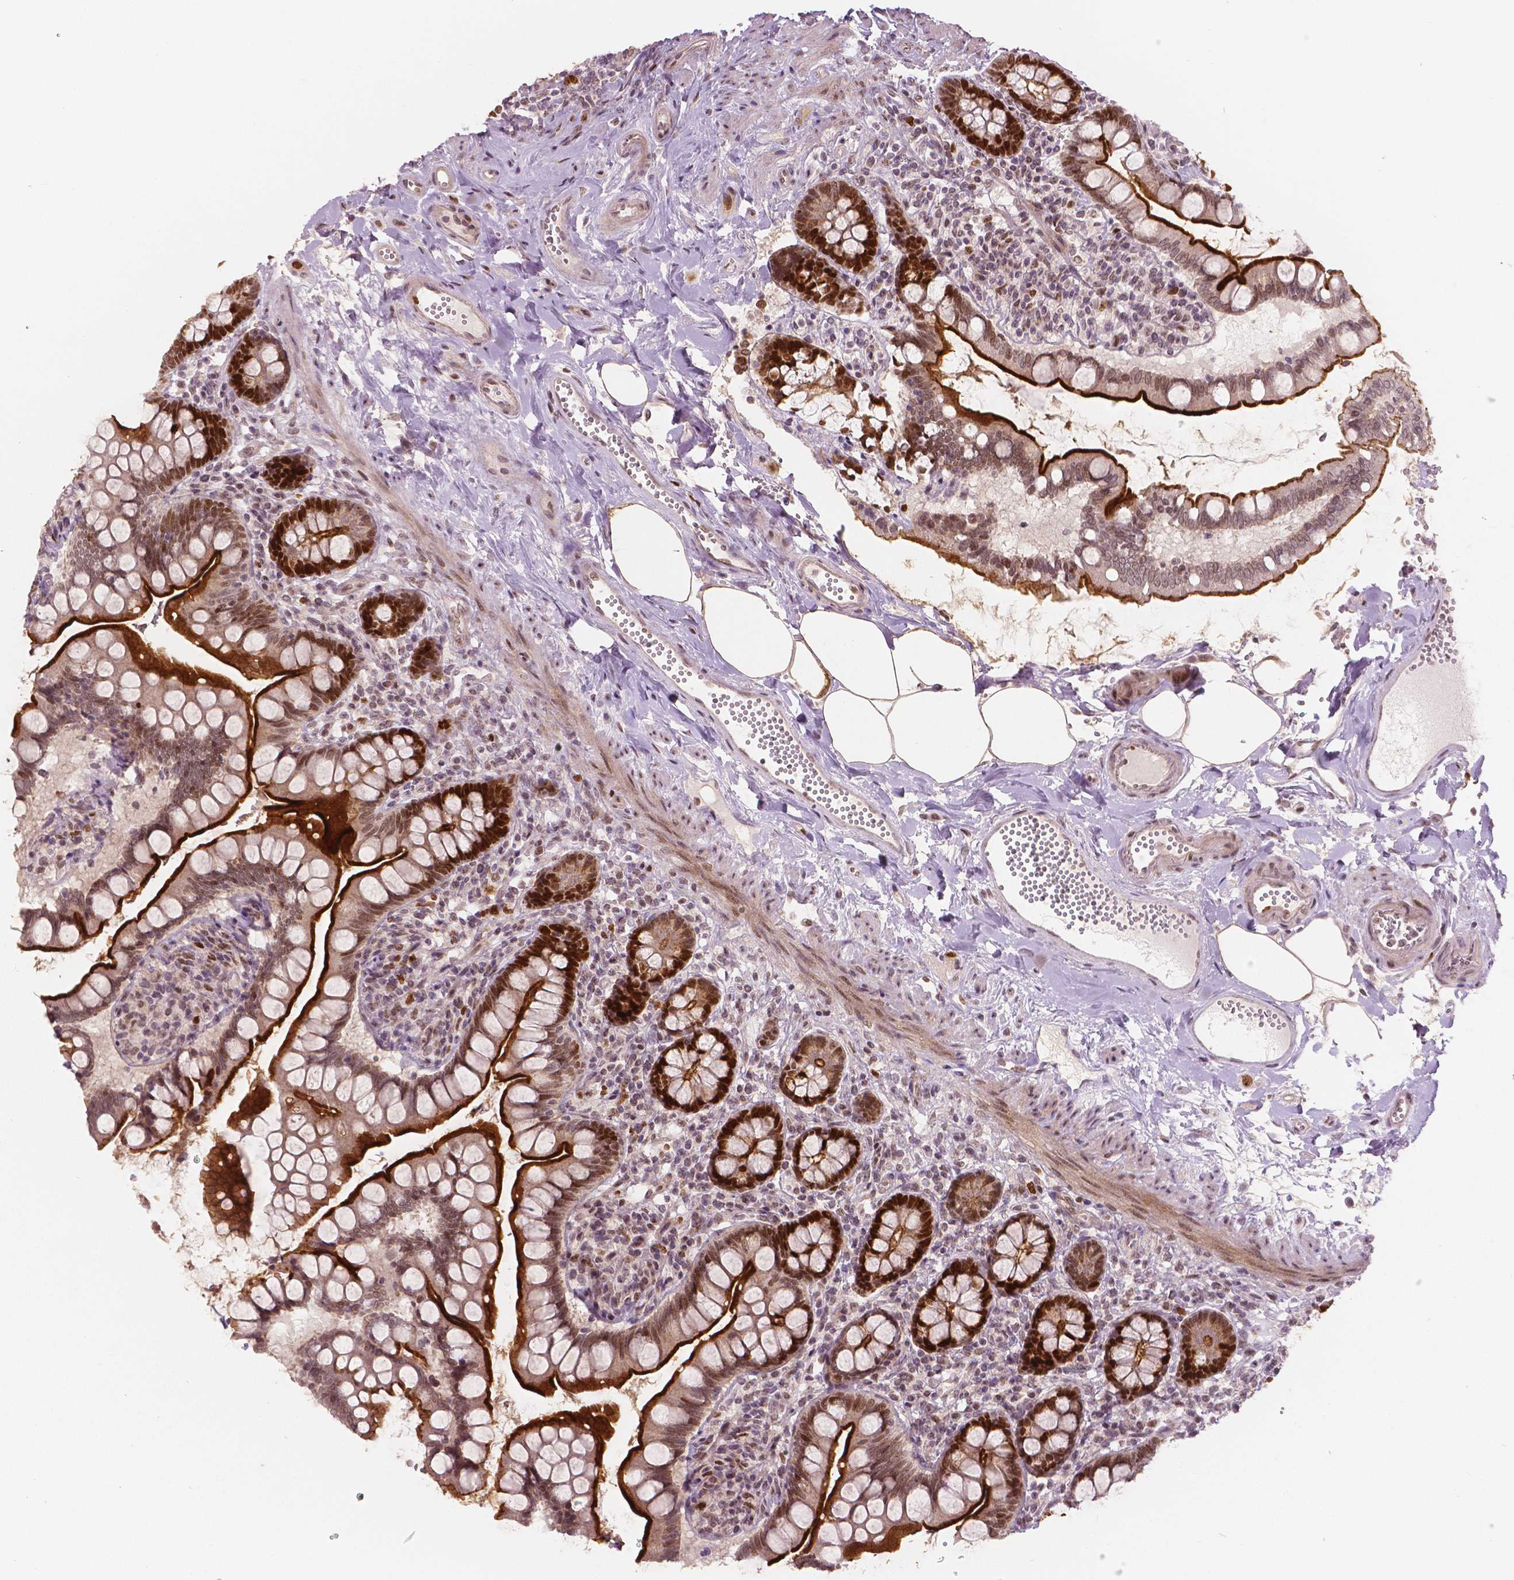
{"staining": {"intensity": "strong", "quantity": "25%-75%", "location": "cytoplasmic/membranous,nuclear"}, "tissue": "small intestine", "cell_type": "Glandular cells", "image_type": "normal", "snomed": [{"axis": "morphology", "description": "Normal tissue, NOS"}, {"axis": "topography", "description": "Small intestine"}], "caption": "IHC (DAB (3,3'-diaminobenzidine)) staining of unremarkable small intestine reveals strong cytoplasmic/membranous,nuclear protein staining in about 25%-75% of glandular cells. (DAB IHC, brown staining for protein, blue staining for nuclei).", "gene": "NSD2", "patient": {"sex": "female", "age": 56}}